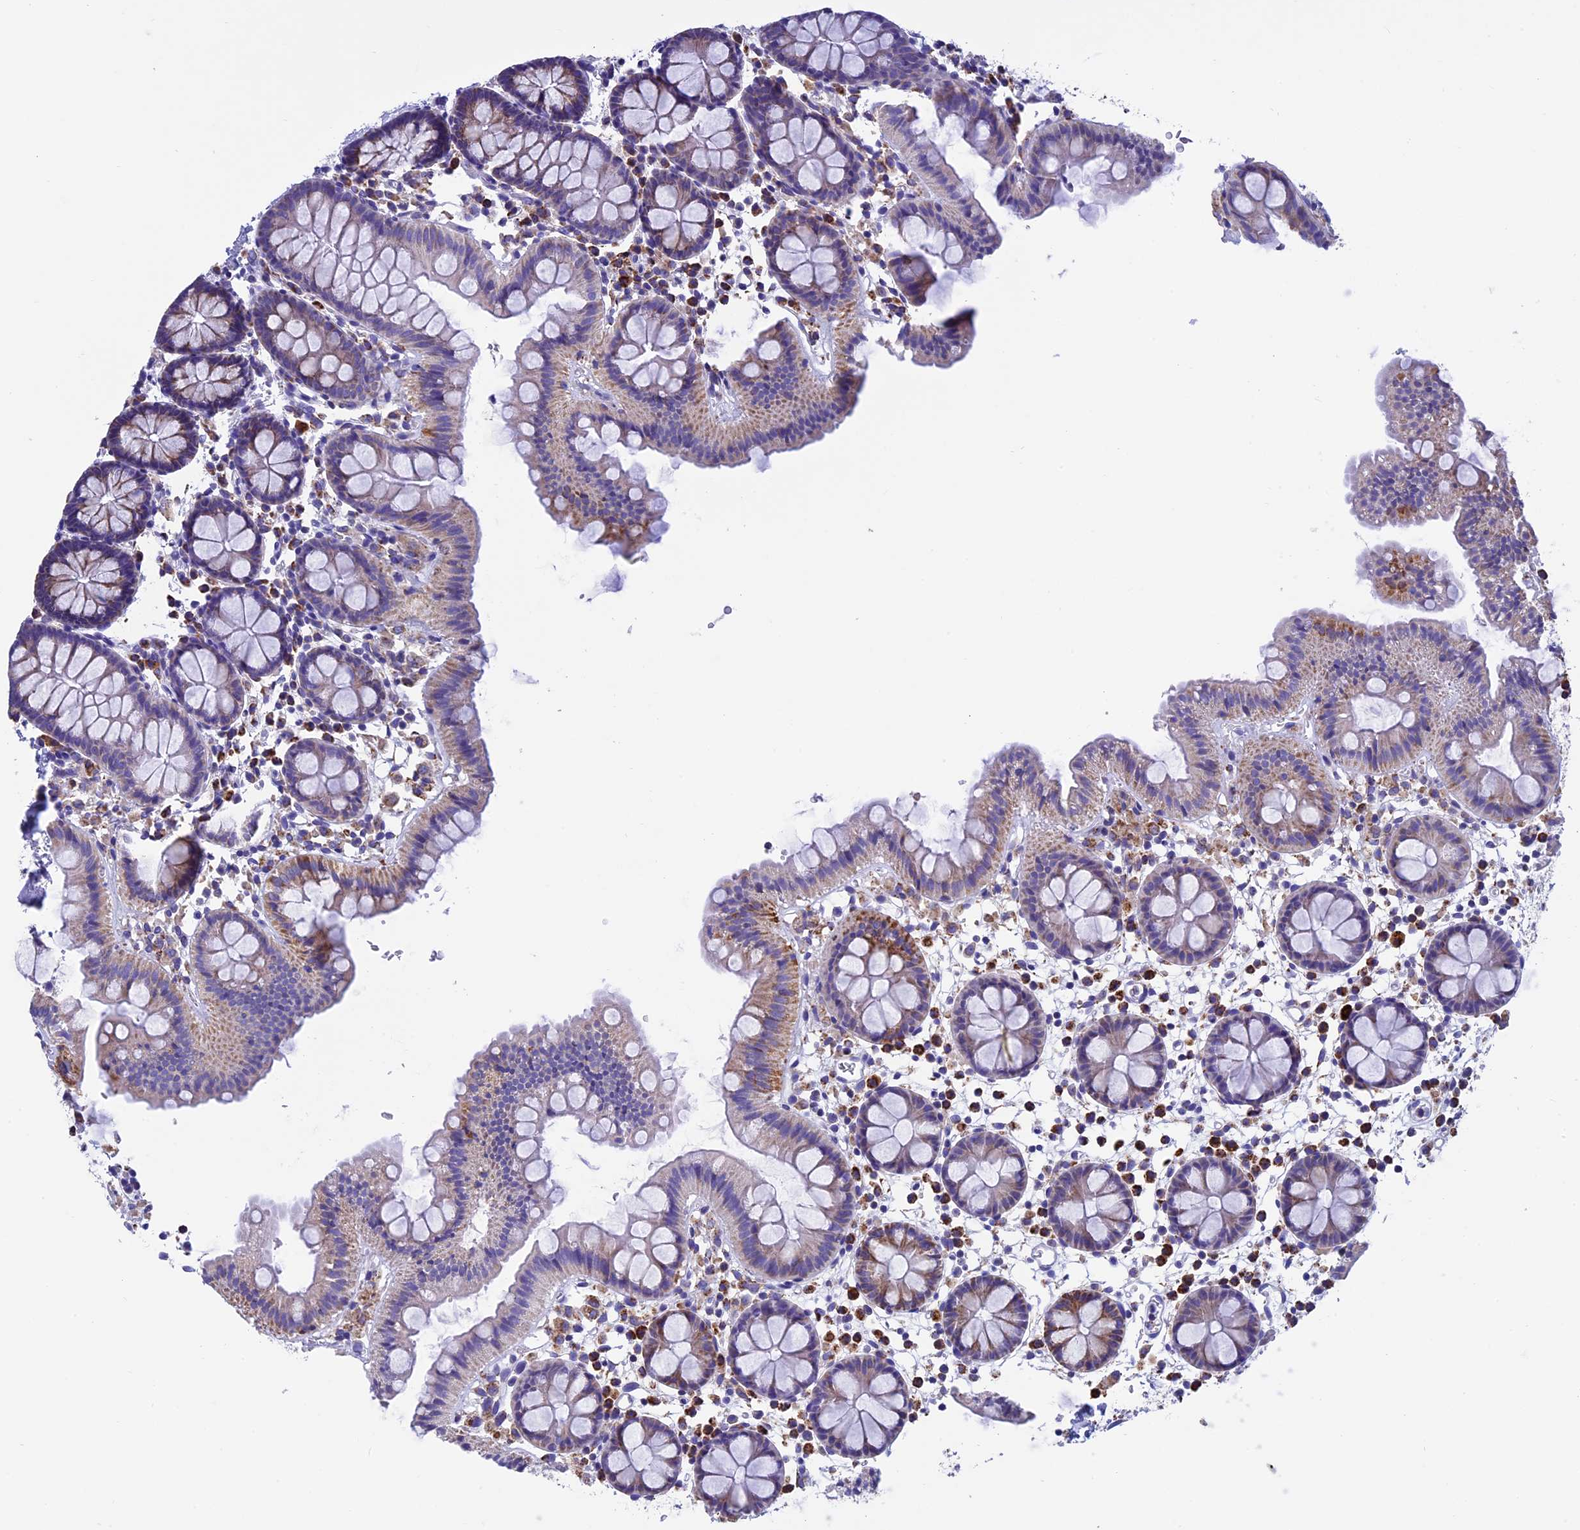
{"staining": {"intensity": "negative", "quantity": "none", "location": "none"}, "tissue": "colon", "cell_type": "Endothelial cells", "image_type": "normal", "snomed": [{"axis": "morphology", "description": "Normal tissue, NOS"}, {"axis": "topography", "description": "Colon"}], "caption": "High power microscopy image of an immunohistochemistry micrograph of normal colon, revealing no significant positivity in endothelial cells.", "gene": "SLC8B1", "patient": {"sex": "male", "age": 75}}